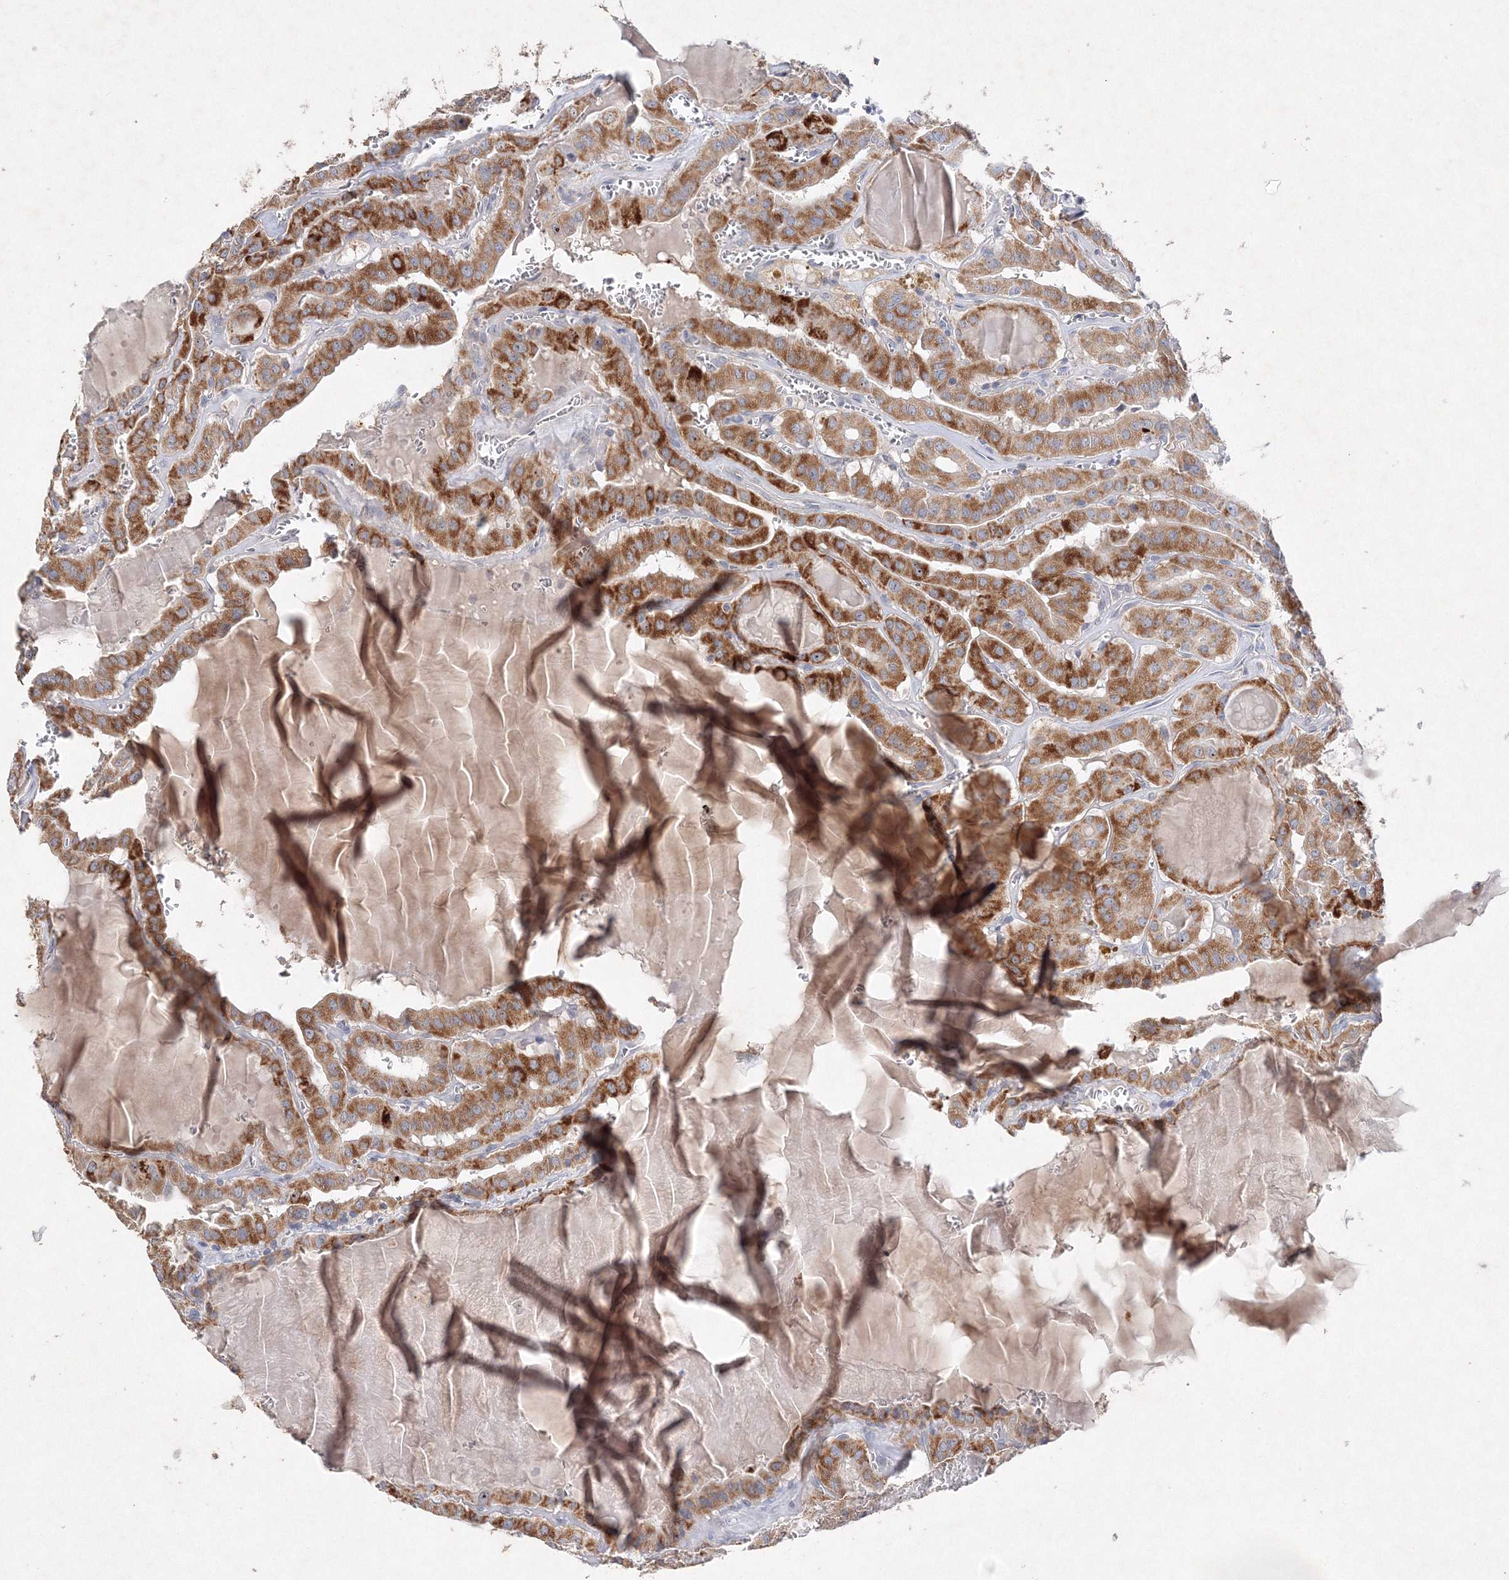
{"staining": {"intensity": "strong", "quantity": ">75%", "location": "cytoplasmic/membranous"}, "tissue": "thyroid cancer", "cell_type": "Tumor cells", "image_type": "cancer", "snomed": [{"axis": "morphology", "description": "Papillary adenocarcinoma, NOS"}, {"axis": "topography", "description": "Thyroid gland"}], "caption": "Immunohistochemical staining of papillary adenocarcinoma (thyroid) reveals strong cytoplasmic/membranous protein expression in approximately >75% of tumor cells.", "gene": "GLS", "patient": {"sex": "male", "age": 52}}